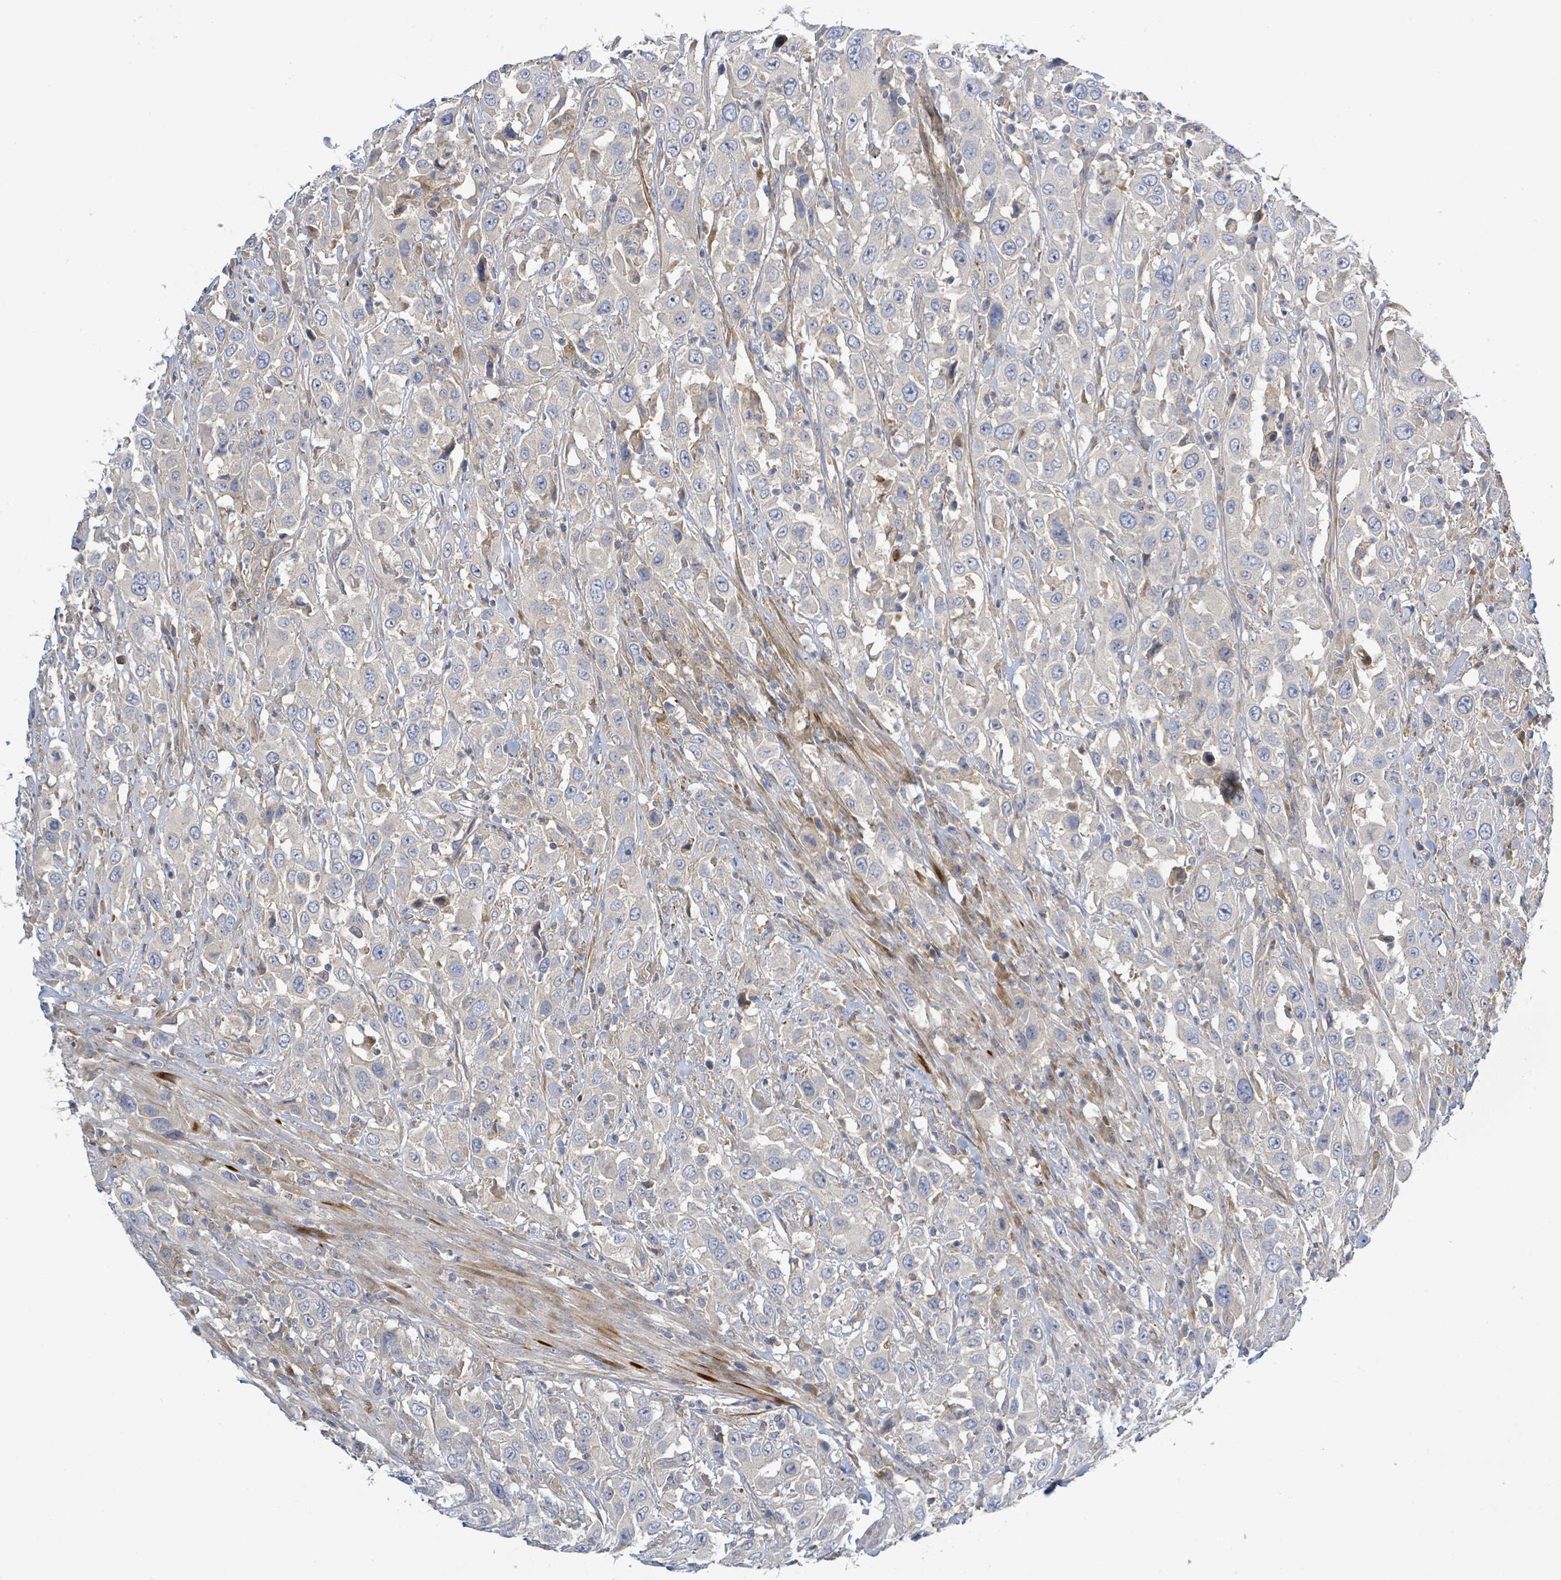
{"staining": {"intensity": "negative", "quantity": "none", "location": "none"}, "tissue": "urothelial cancer", "cell_type": "Tumor cells", "image_type": "cancer", "snomed": [{"axis": "morphology", "description": "Urothelial carcinoma, High grade"}, {"axis": "topography", "description": "Urinary bladder"}], "caption": "High-grade urothelial carcinoma was stained to show a protein in brown. There is no significant staining in tumor cells.", "gene": "CFAP210", "patient": {"sex": "male", "age": 61}}